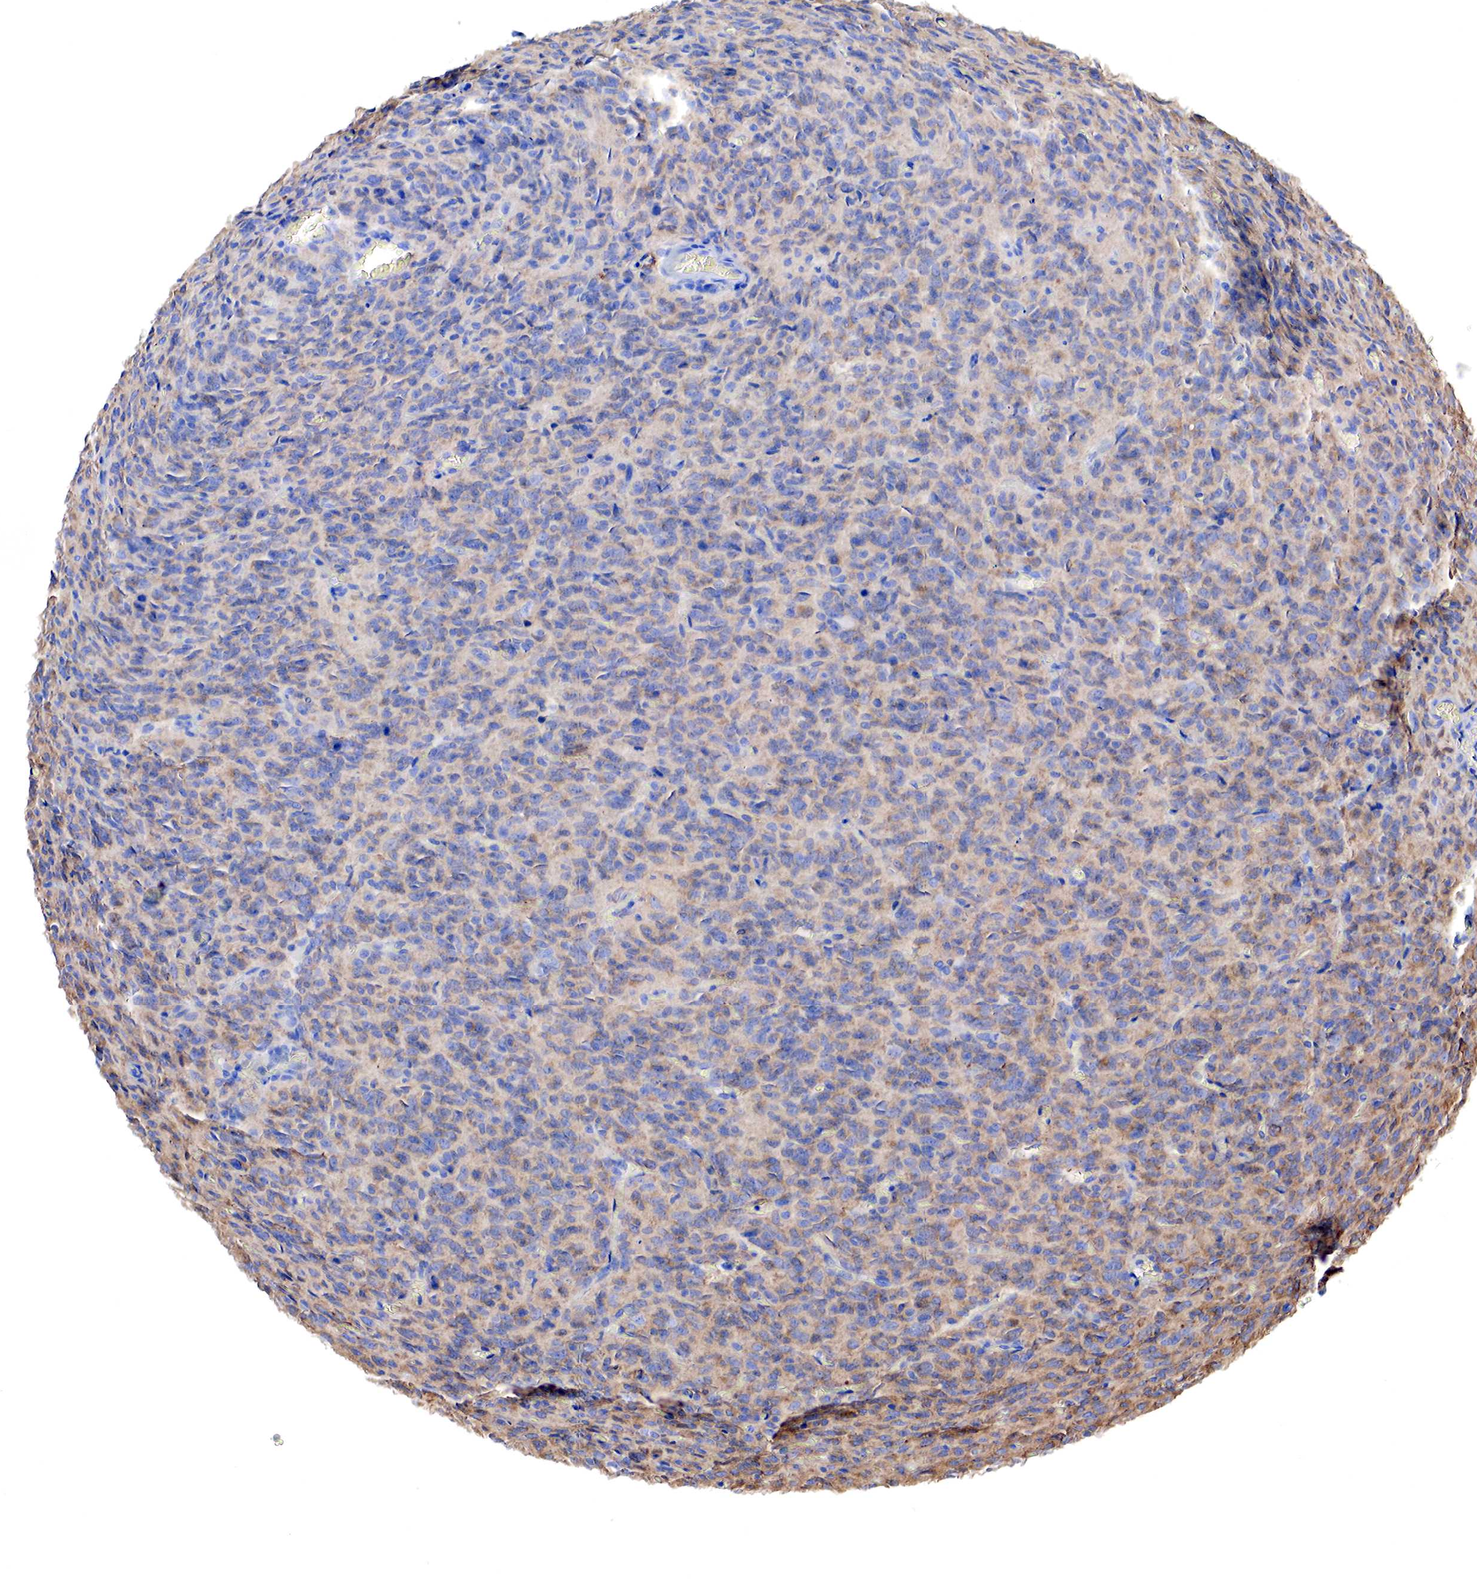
{"staining": {"intensity": "weak", "quantity": "25%-75%", "location": "cytoplasmic/membranous"}, "tissue": "glioma", "cell_type": "Tumor cells", "image_type": "cancer", "snomed": [{"axis": "morphology", "description": "Glioma, malignant, High grade"}, {"axis": "topography", "description": "Brain"}], "caption": "Glioma stained with IHC exhibits weak cytoplasmic/membranous staining in about 25%-75% of tumor cells. The staining was performed using DAB to visualize the protein expression in brown, while the nuclei were stained in blue with hematoxylin (Magnification: 20x).", "gene": "RDX", "patient": {"sex": "male", "age": 56}}